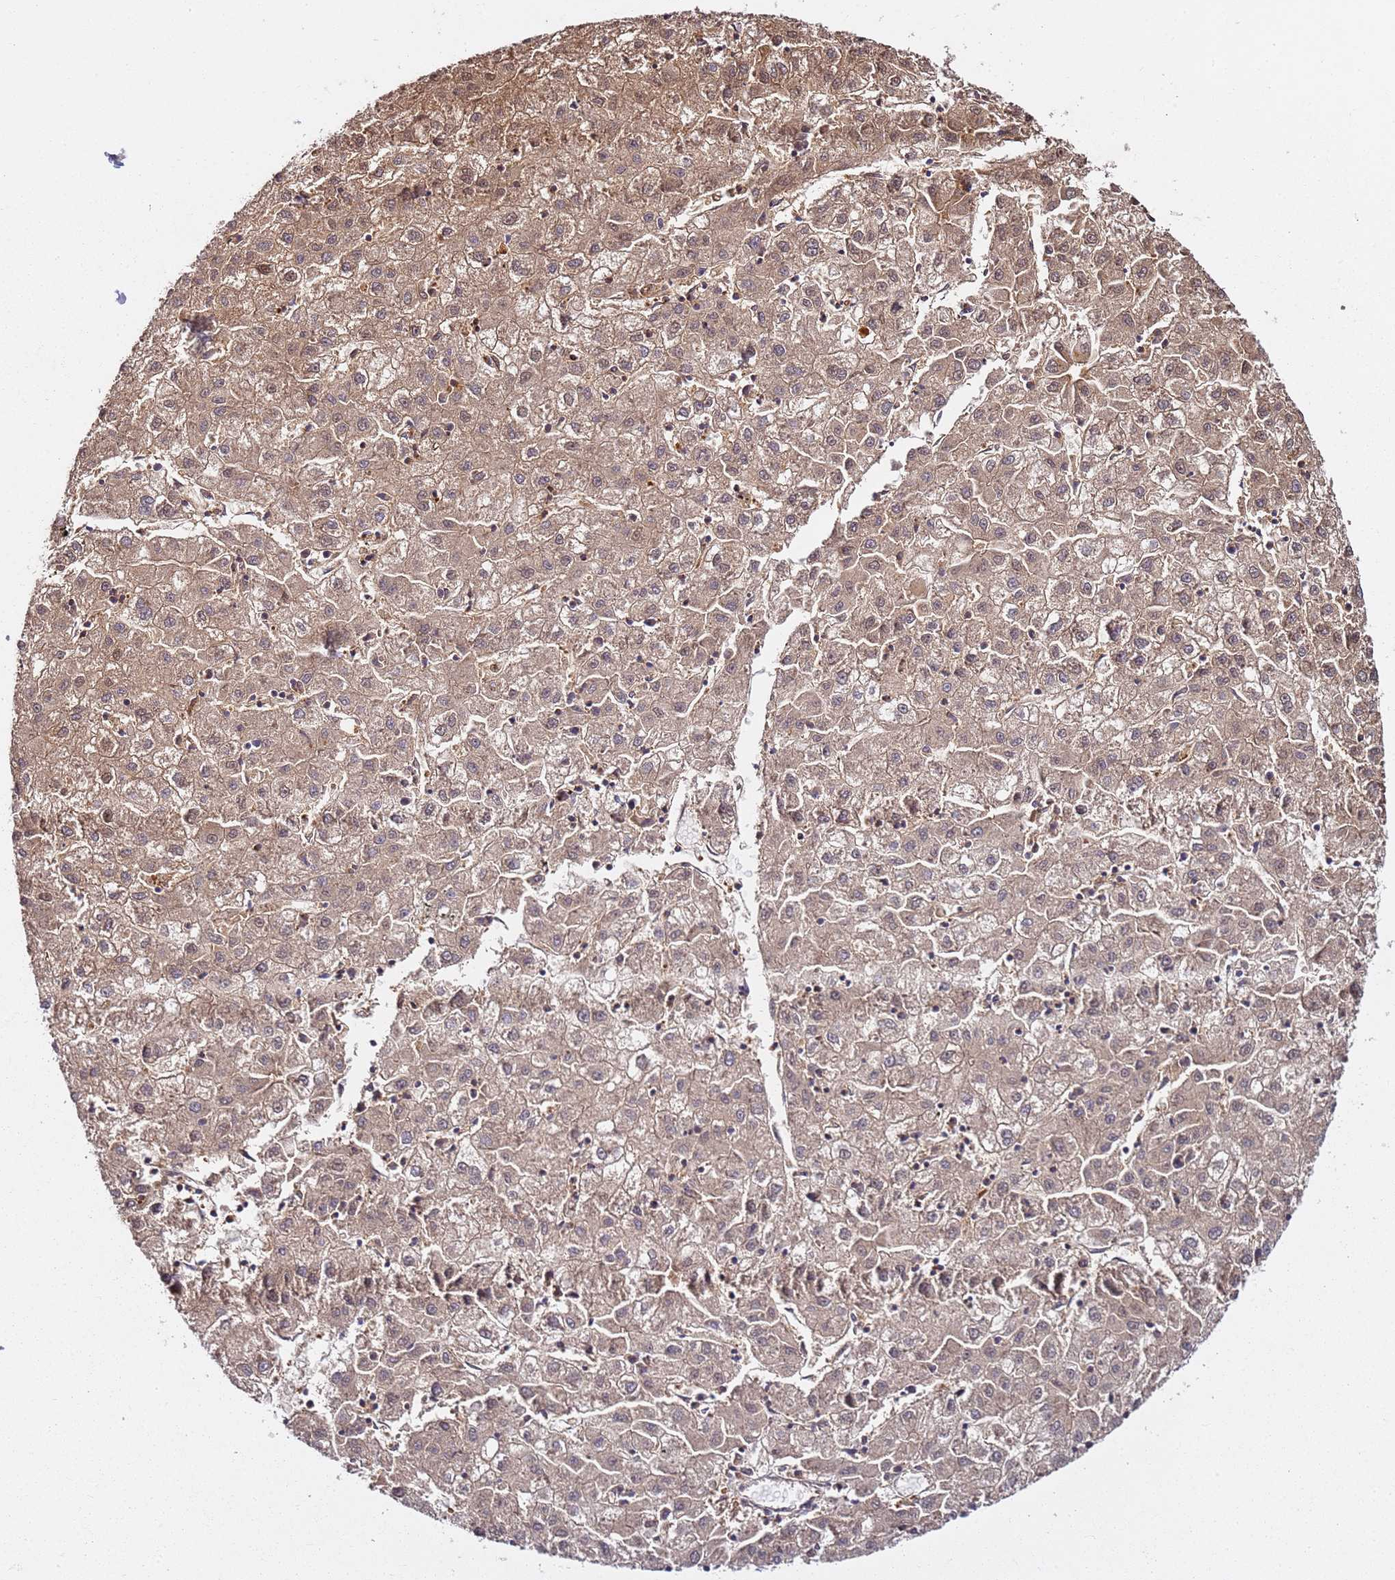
{"staining": {"intensity": "weak", "quantity": "25%-75%", "location": "cytoplasmic/membranous"}, "tissue": "liver cancer", "cell_type": "Tumor cells", "image_type": "cancer", "snomed": [{"axis": "morphology", "description": "Carcinoma, Hepatocellular, NOS"}, {"axis": "topography", "description": "Liver"}], "caption": "Immunohistochemical staining of liver hepatocellular carcinoma reveals weak cytoplasmic/membranous protein staining in approximately 25%-75% of tumor cells. Using DAB (brown) and hematoxylin (blue) stains, captured at high magnification using brightfield microscopy.", "gene": "PRMT7", "patient": {"sex": "male", "age": 72}}